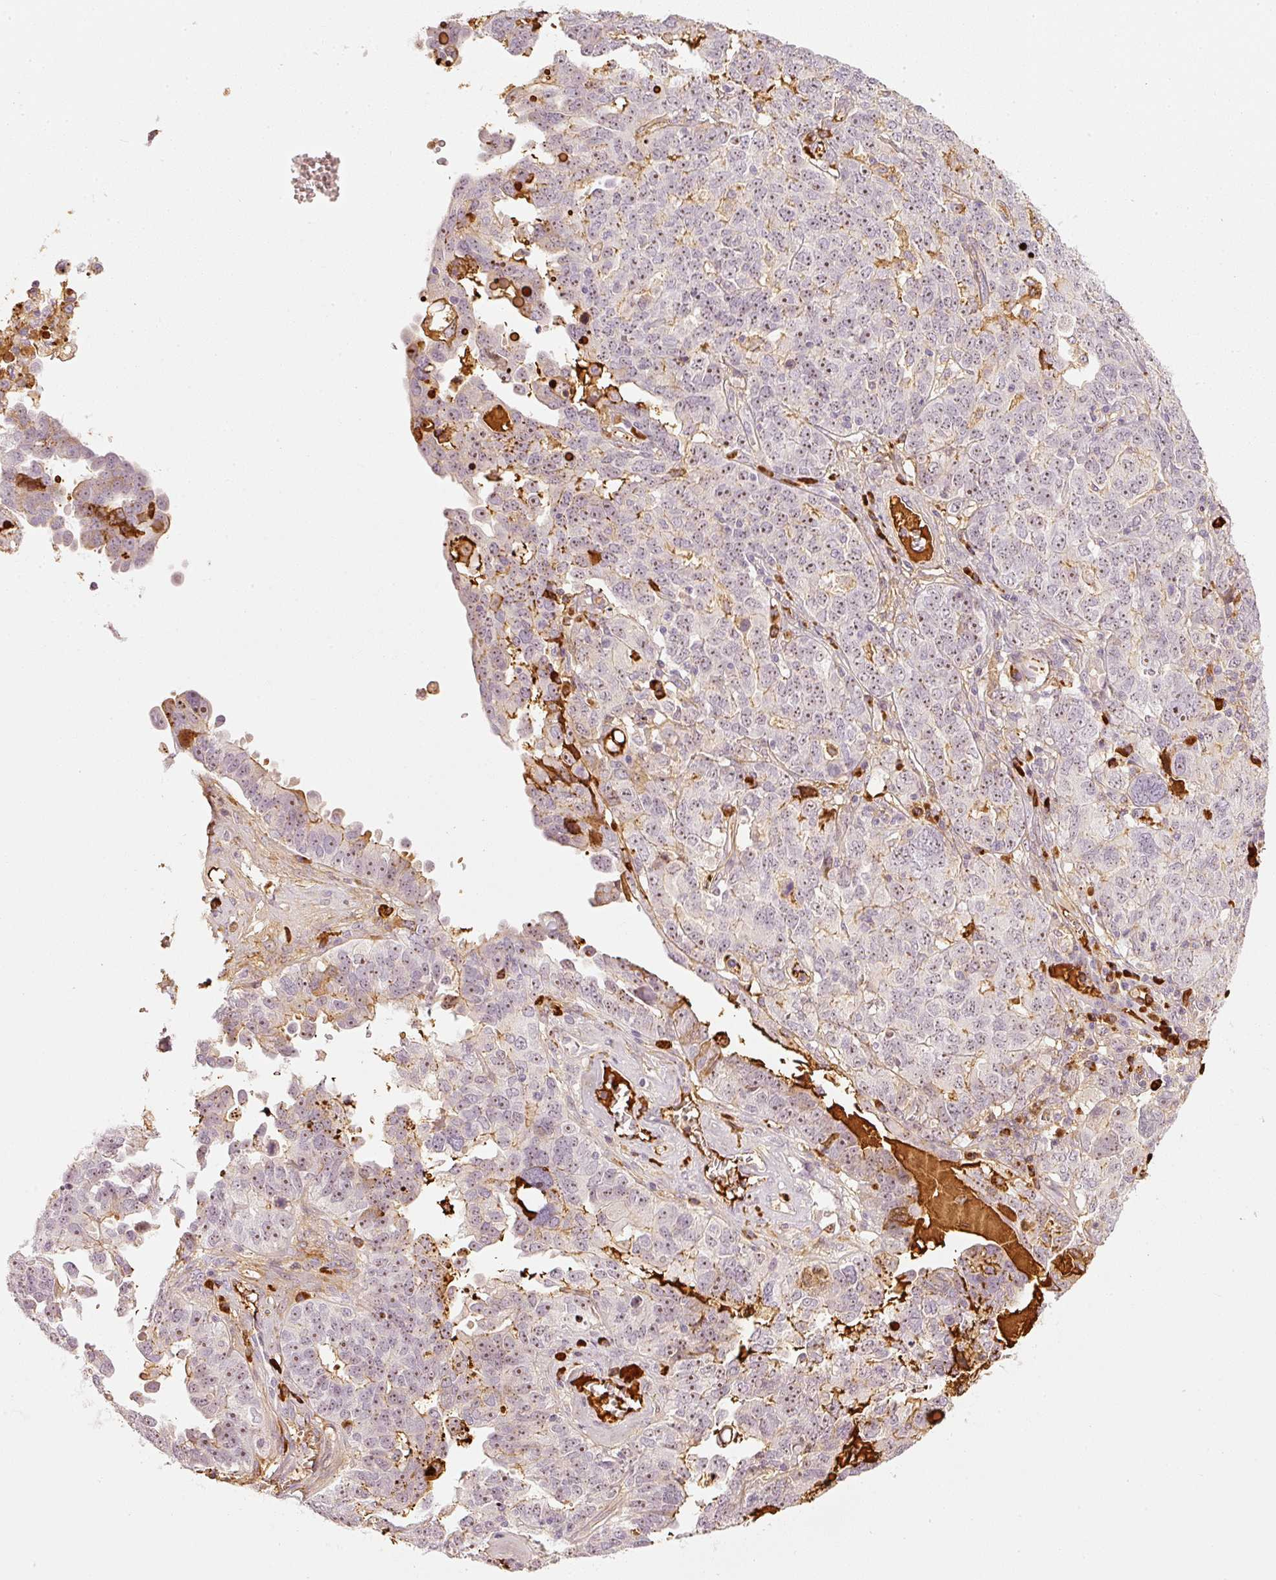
{"staining": {"intensity": "moderate", "quantity": "<25%", "location": "cytoplasmic/membranous,nuclear"}, "tissue": "ovarian cancer", "cell_type": "Tumor cells", "image_type": "cancer", "snomed": [{"axis": "morphology", "description": "Carcinoma, endometroid"}, {"axis": "topography", "description": "Ovary"}], "caption": "IHC of ovarian cancer demonstrates low levels of moderate cytoplasmic/membranous and nuclear staining in about <25% of tumor cells.", "gene": "VCAM1", "patient": {"sex": "female", "age": 62}}